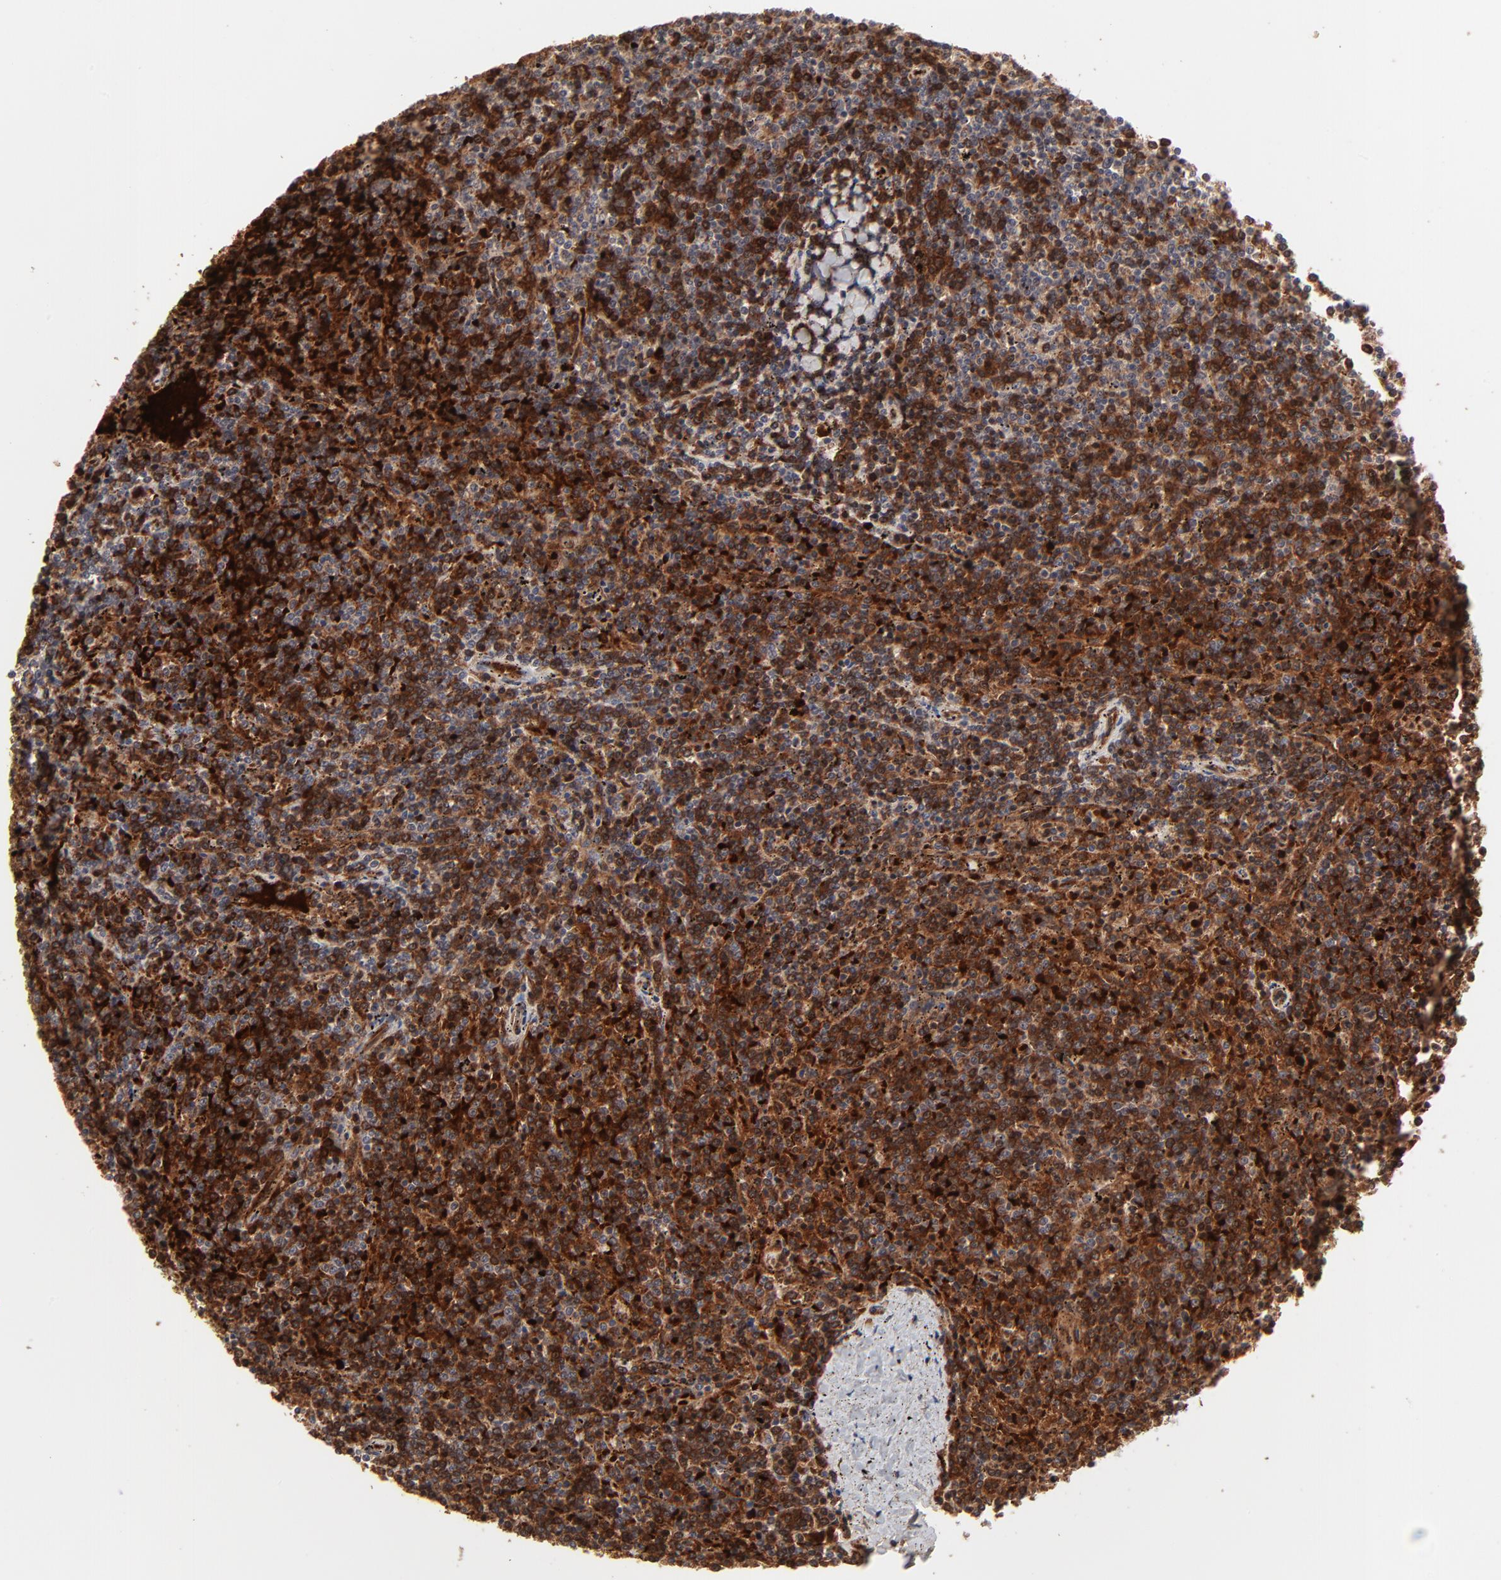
{"staining": {"intensity": "strong", "quantity": ">75%", "location": "cytoplasmic/membranous"}, "tissue": "lymphoma", "cell_type": "Tumor cells", "image_type": "cancer", "snomed": [{"axis": "morphology", "description": "Malignant lymphoma, non-Hodgkin's type, Low grade"}, {"axis": "topography", "description": "Spleen"}], "caption": "Immunohistochemistry (IHC) (DAB (3,3'-diaminobenzidine)) staining of lymphoma demonstrates strong cytoplasmic/membranous protein expression in about >75% of tumor cells.", "gene": "CASP10", "patient": {"sex": "female", "age": 50}}